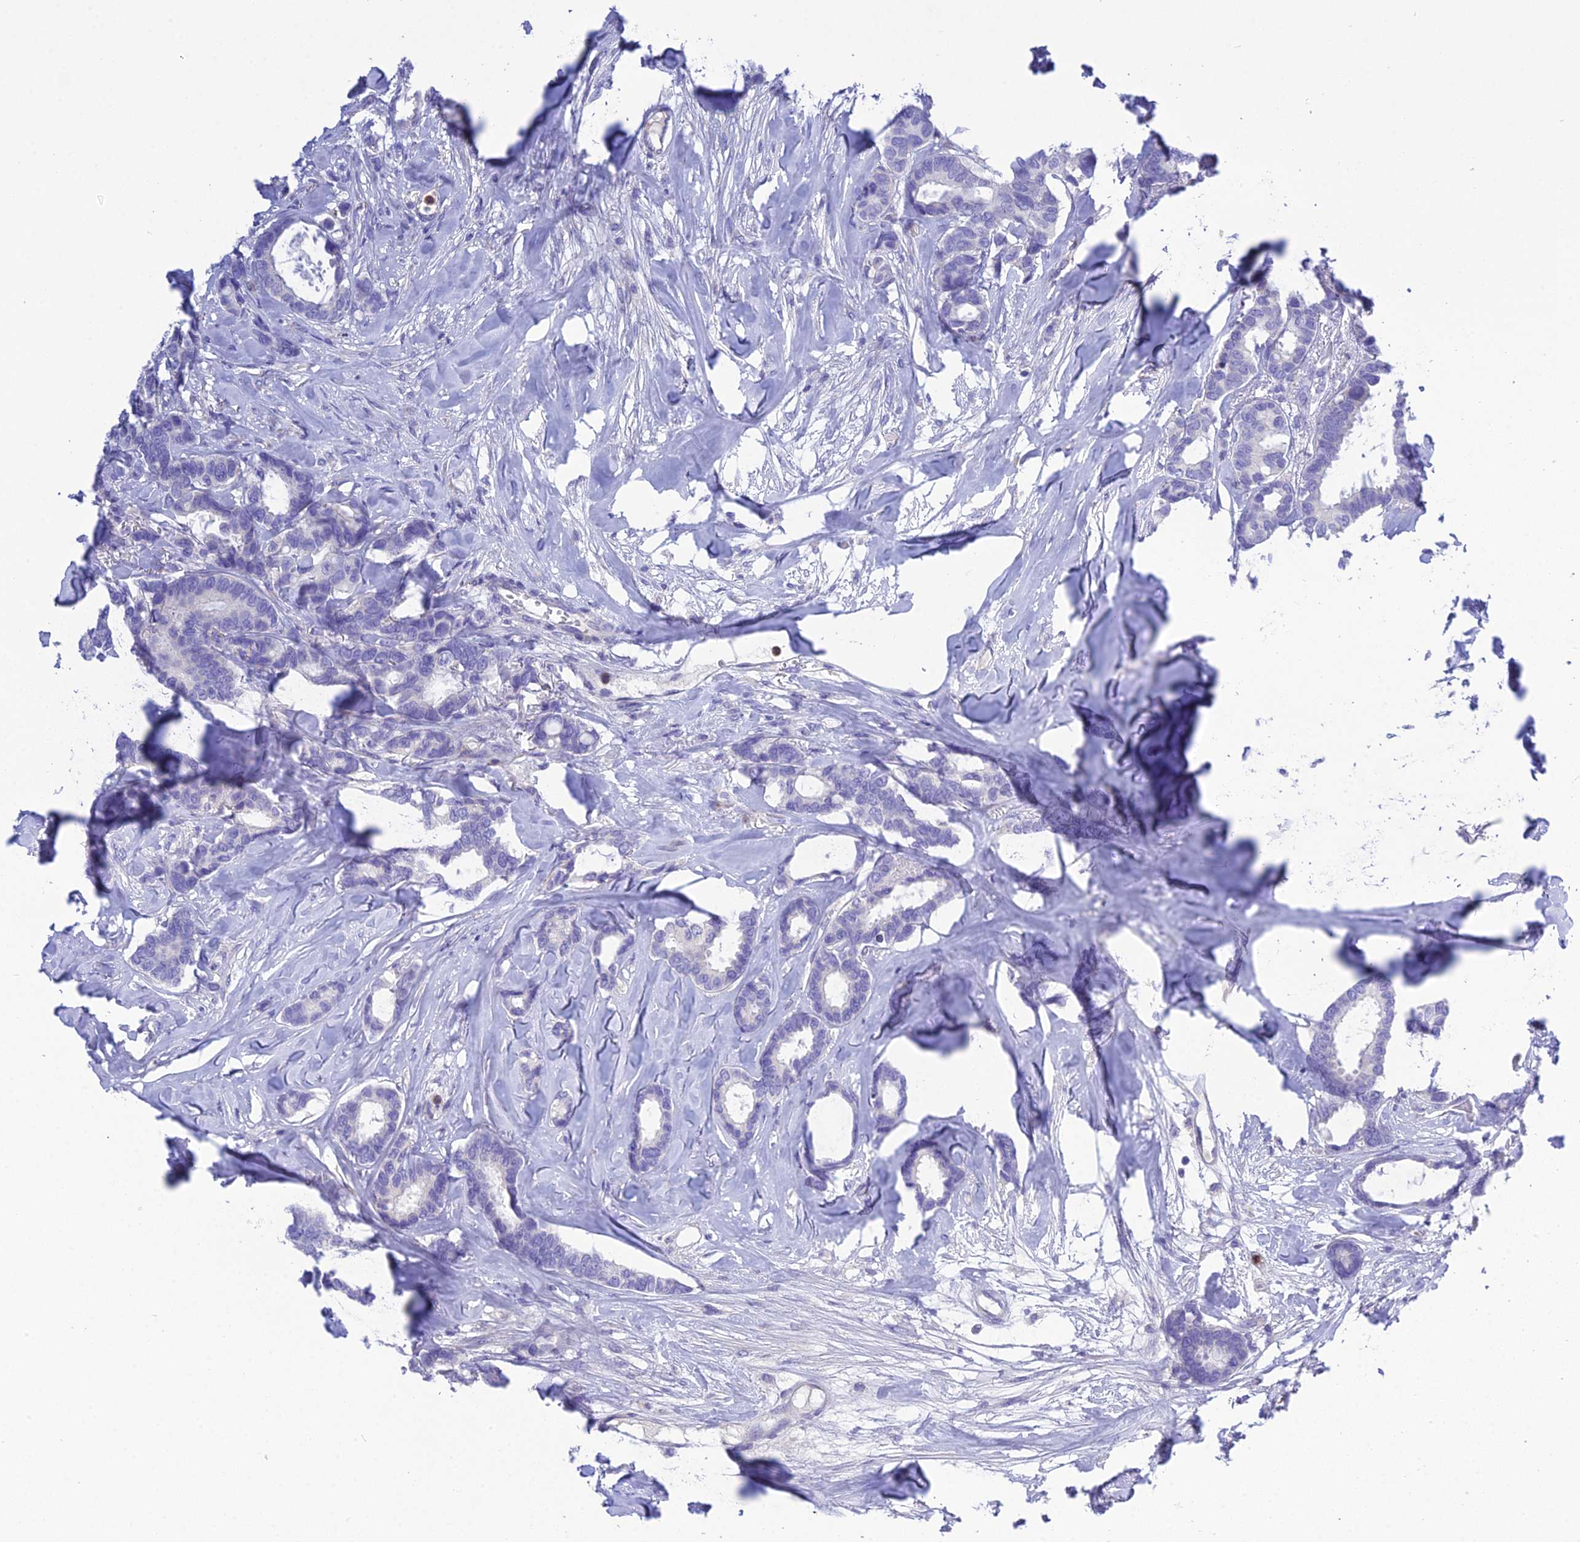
{"staining": {"intensity": "negative", "quantity": "none", "location": "none"}, "tissue": "breast cancer", "cell_type": "Tumor cells", "image_type": "cancer", "snomed": [{"axis": "morphology", "description": "Duct carcinoma"}, {"axis": "topography", "description": "Breast"}], "caption": "High power microscopy micrograph of an immunohistochemistry image of breast cancer, revealing no significant expression in tumor cells. The staining was performed using DAB to visualize the protein expression in brown, while the nuclei were stained in blue with hematoxylin (Magnification: 20x).", "gene": "KIAA0408", "patient": {"sex": "female", "age": 87}}